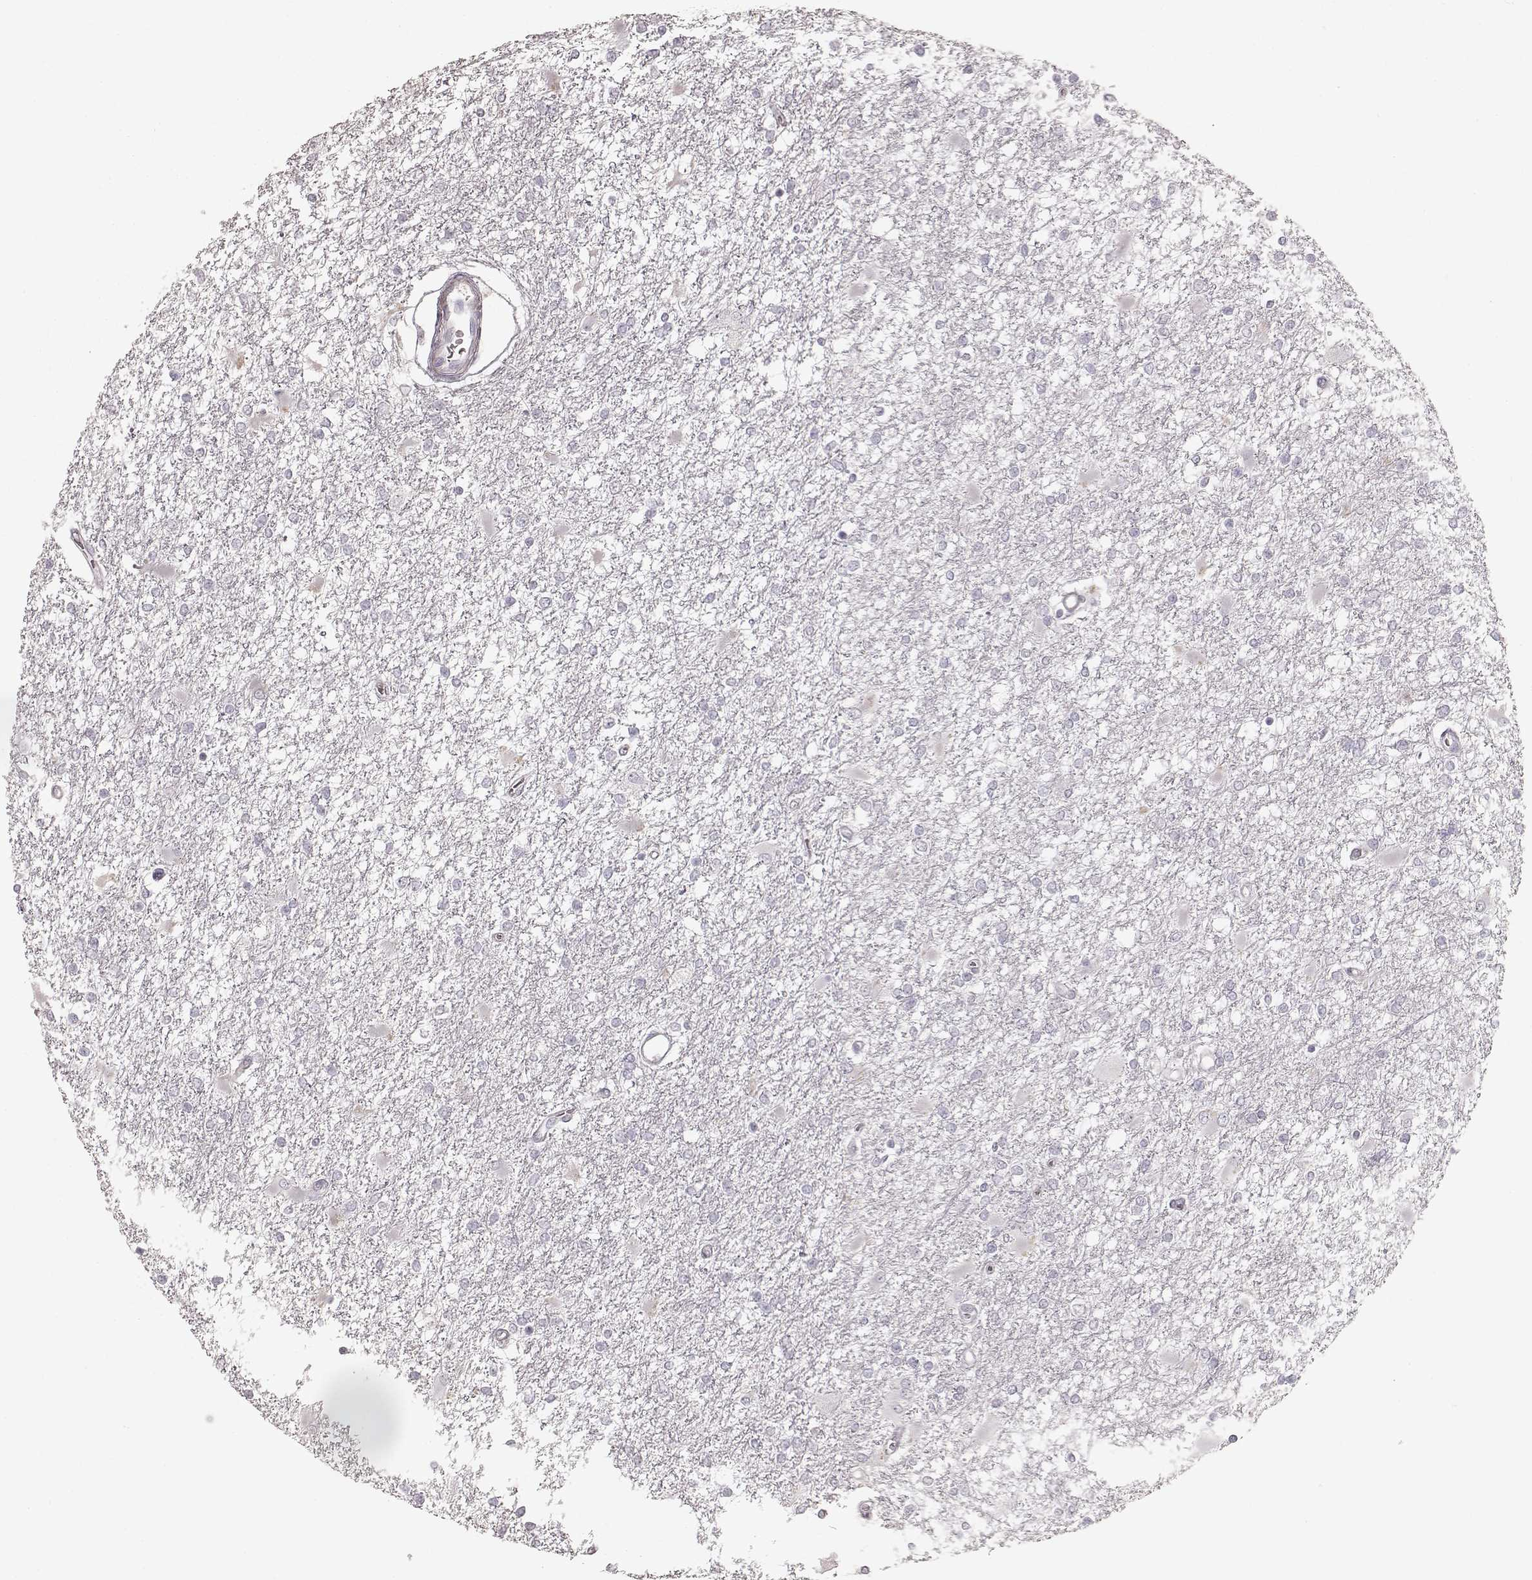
{"staining": {"intensity": "negative", "quantity": "none", "location": "none"}, "tissue": "glioma", "cell_type": "Tumor cells", "image_type": "cancer", "snomed": [{"axis": "morphology", "description": "Glioma, malignant, High grade"}, {"axis": "topography", "description": "Cerebral cortex"}], "caption": "Malignant glioma (high-grade) was stained to show a protein in brown. There is no significant staining in tumor cells.", "gene": "PRLHR", "patient": {"sex": "male", "age": 79}}